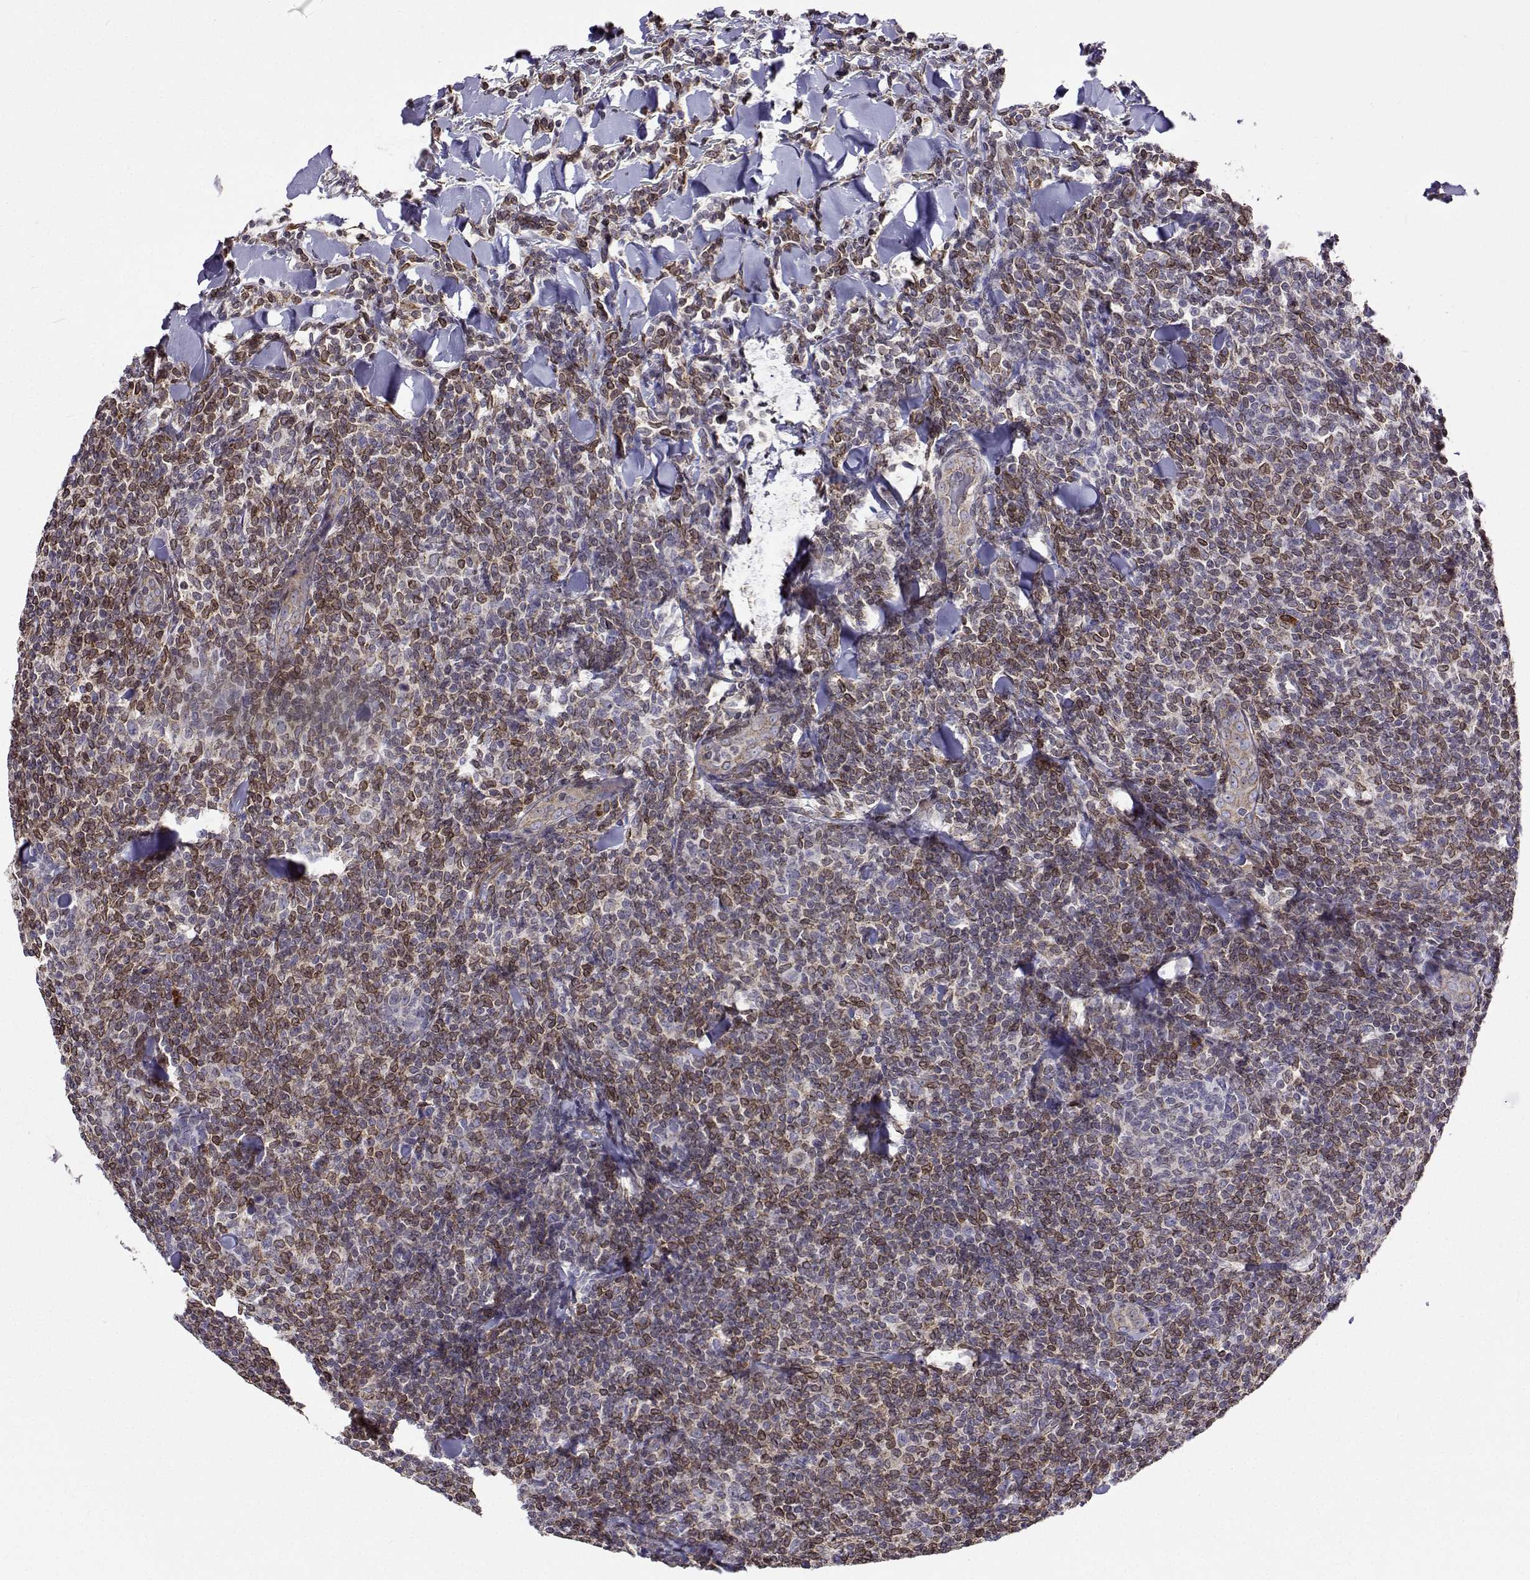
{"staining": {"intensity": "weak", "quantity": ">75%", "location": "cytoplasmic/membranous"}, "tissue": "lymphoma", "cell_type": "Tumor cells", "image_type": "cancer", "snomed": [{"axis": "morphology", "description": "Malignant lymphoma, non-Hodgkin's type, Low grade"}, {"axis": "topography", "description": "Lymph node"}], "caption": "Approximately >75% of tumor cells in human lymphoma show weak cytoplasmic/membranous protein staining as visualized by brown immunohistochemical staining.", "gene": "PGRMC2", "patient": {"sex": "female", "age": 56}}